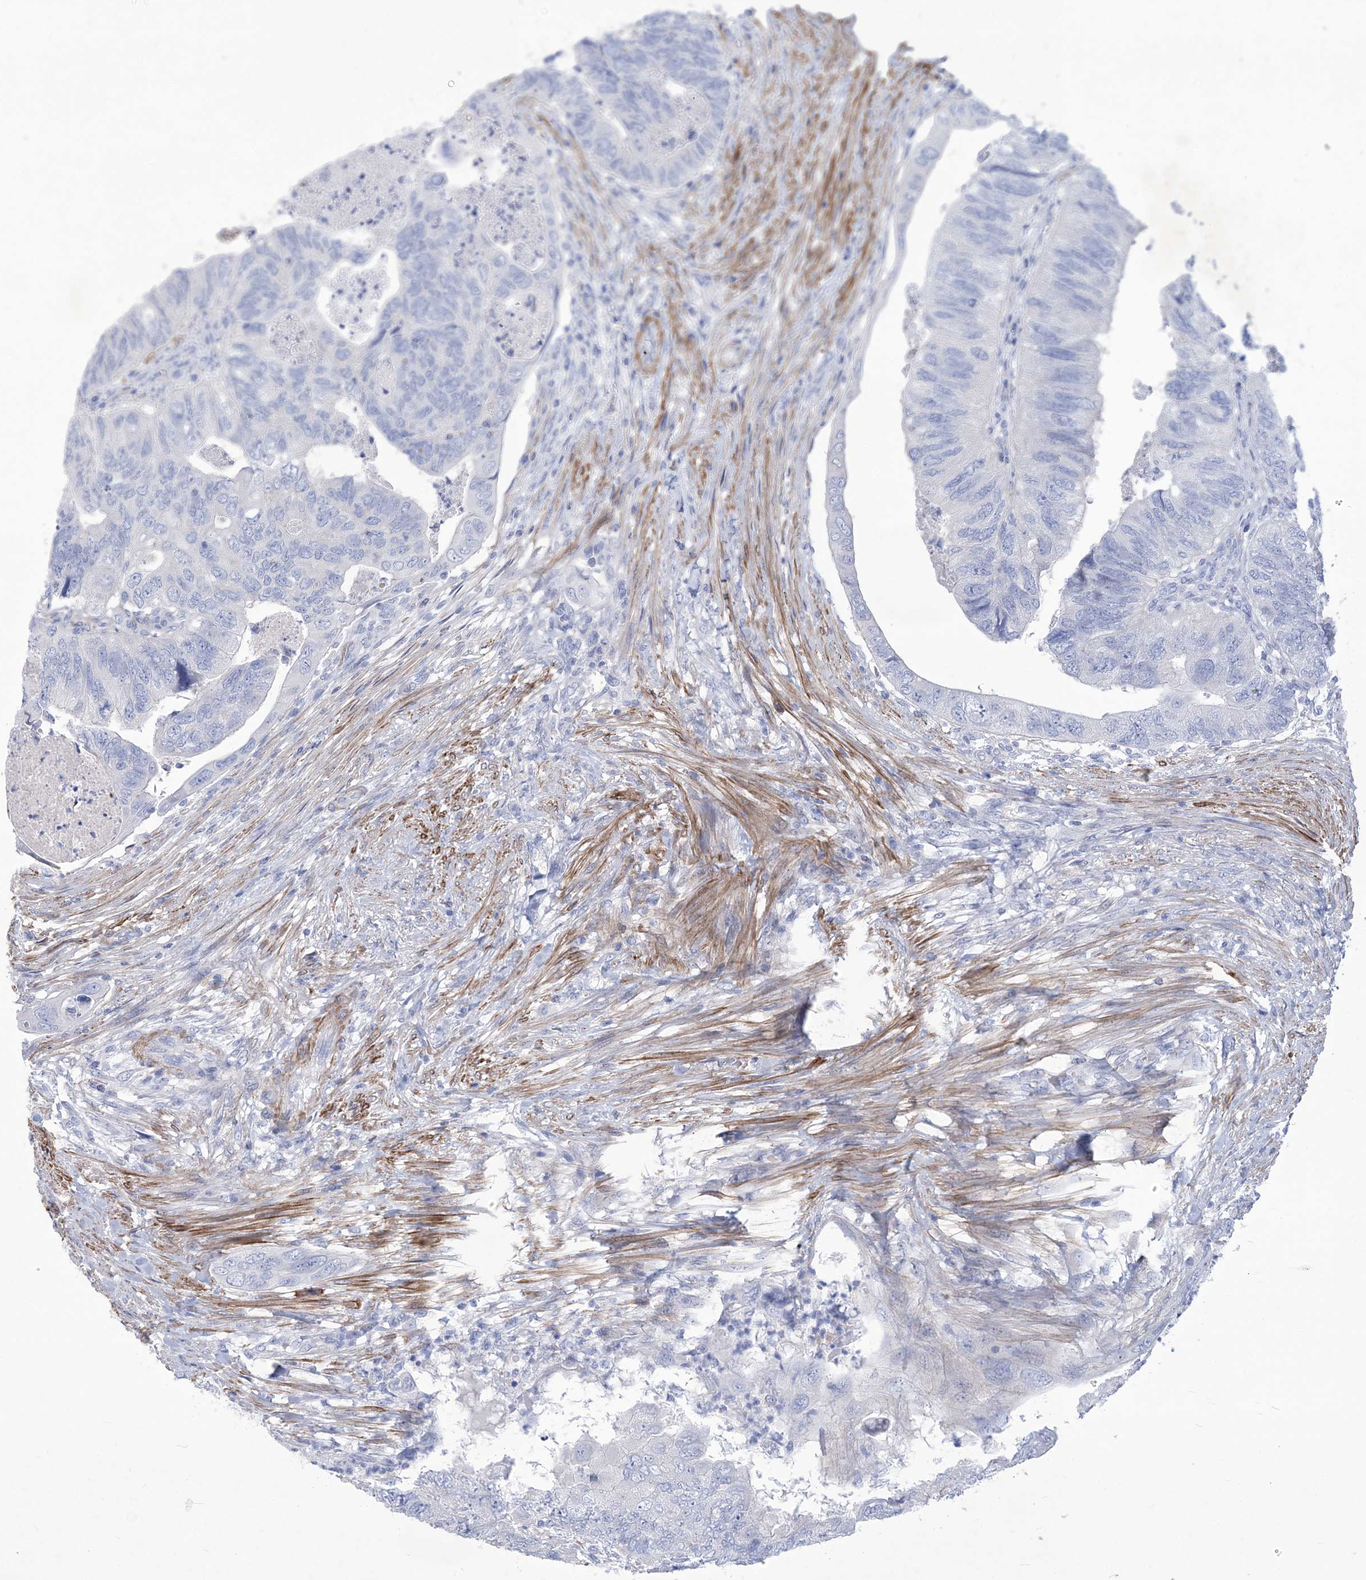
{"staining": {"intensity": "negative", "quantity": "none", "location": "none"}, "tissue": "colorectal cancer", "cell_type": "Tumor cells", "image_type": "cancer", "snomed": [{"axis": "morphology", "description": "Adenocarcinoma, NOS"}, {"axis": "topography", "description": "Rectum"}], "caption": "Tumor cells are negative for protein expression in human colorectal cancer.", "gene": "WDR74", "patient": {"sex": "male", "age": 63}}